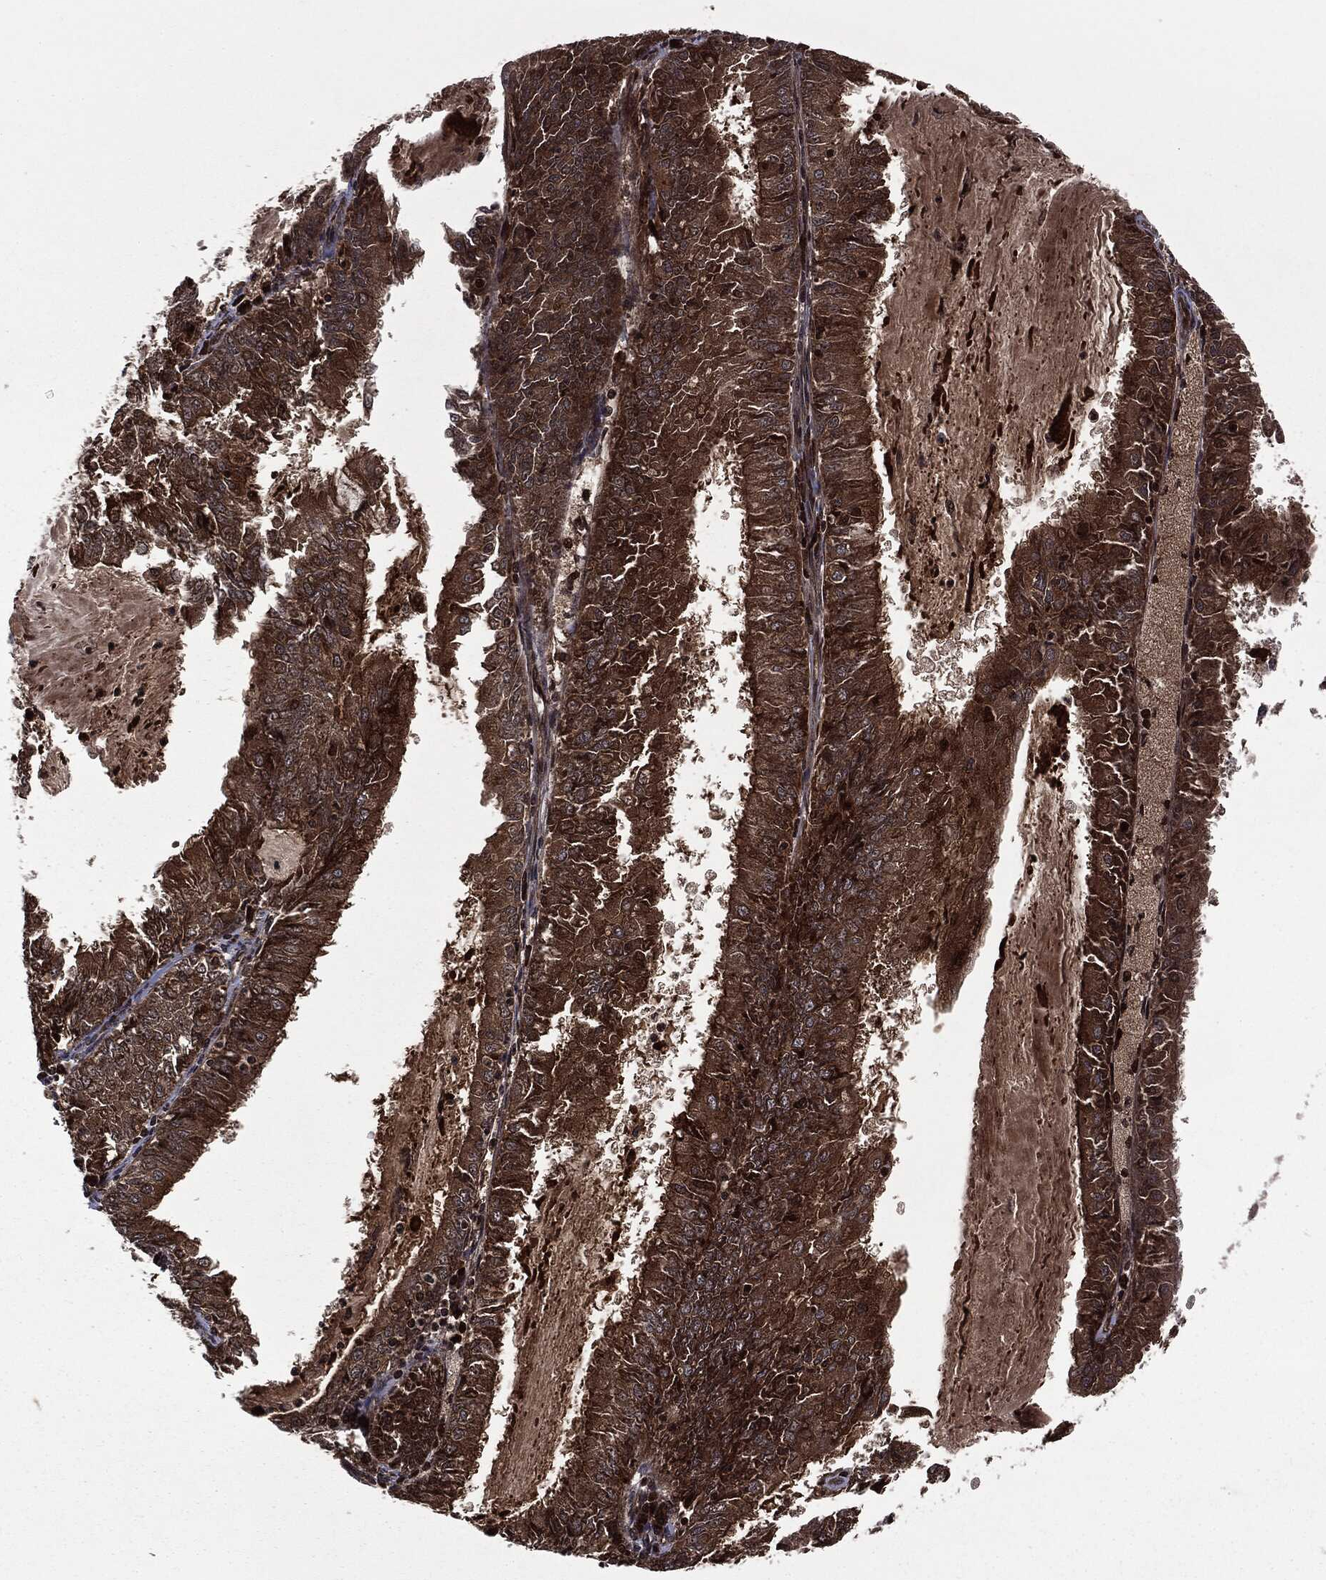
{"staining": {"intensity": "strong", "quantity": ">75%", "location": "cytoplasmic/membranous"}, "tissue": "endometrial cancer", "cell_type": "Tumor cells", "image_type": "cancer", "snomed": [{"axis": "morphology", "description": "Adenocarcinoma, NOS"}, {"axis": "topography", "description": "Endometrium"}], "caption": "Adenocarcinoma (endometrial) stained with a brown dye reveals strong cytoplasmic/membranous positive staining in approximately >75% of tumor cells.", "gene": "CARD6", "patient": {"sex": "female", "age": 57}}